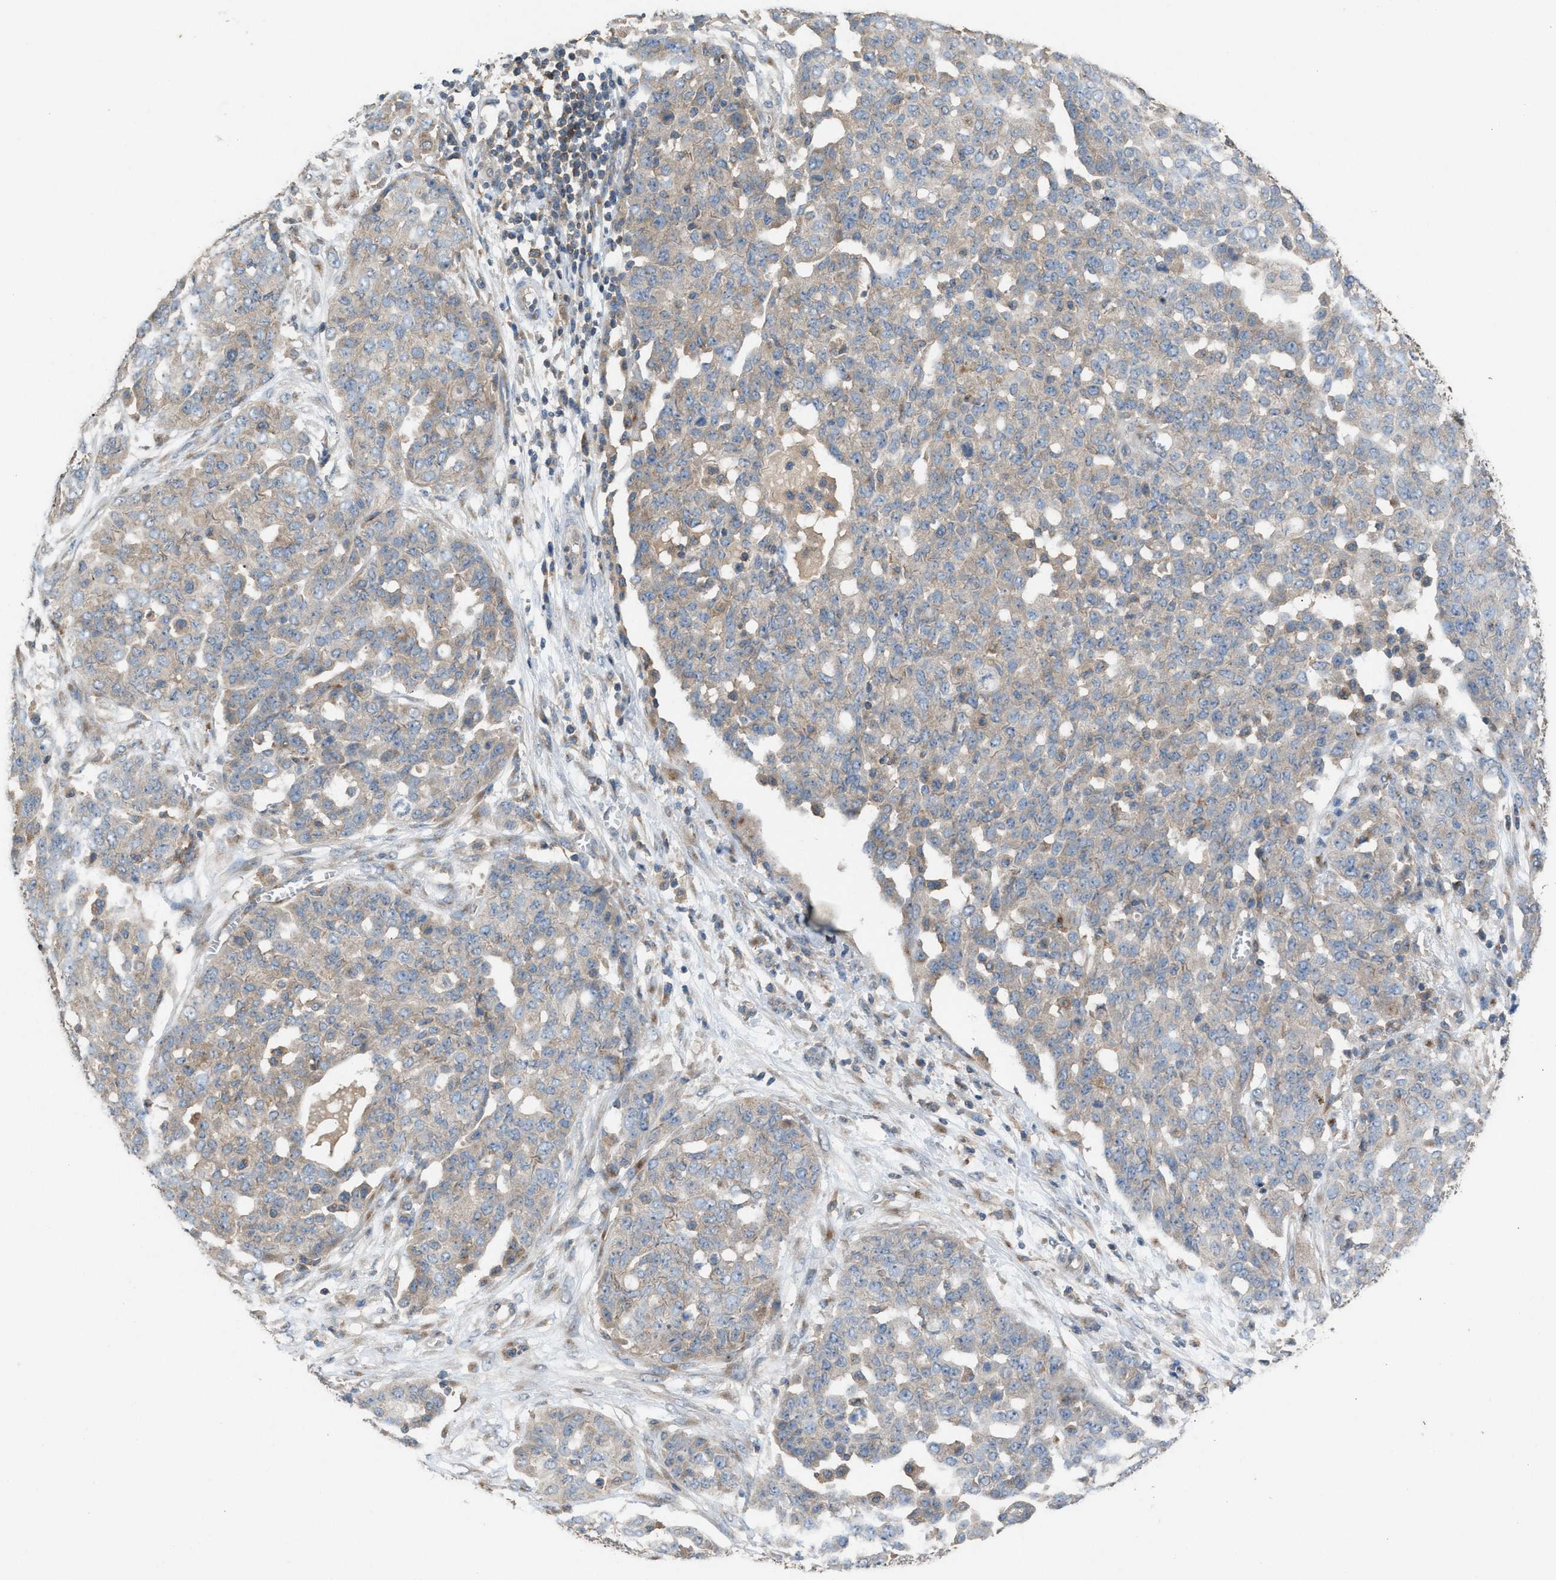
{"staining": {"intensity": "weak", "quantity": "25%-75%", "location": "cytoplasmic/membranous"}, "tissue": "ovarian cancer", "cell_type": "Tumor cells", "image_type": "cancer", "snomed": [{"axis": "morphology", "description": "Cystadenocarcinoma, serous, NOS"}, {"axis": "topography", "description": "Soft tissue"}, {"axis": "topography", "description": "Ovary"}], "caption": "A high-resolution photomicrograph shows immunohistochemistry staining of ovarian cancer (serous cystadenocarcinoma), which displays weak cytoplasmic/membranous positivity in approximately 25%-75% of tumor cells.", "gene": "TPK1", "patient": {"sex": "female", "age": 57}}